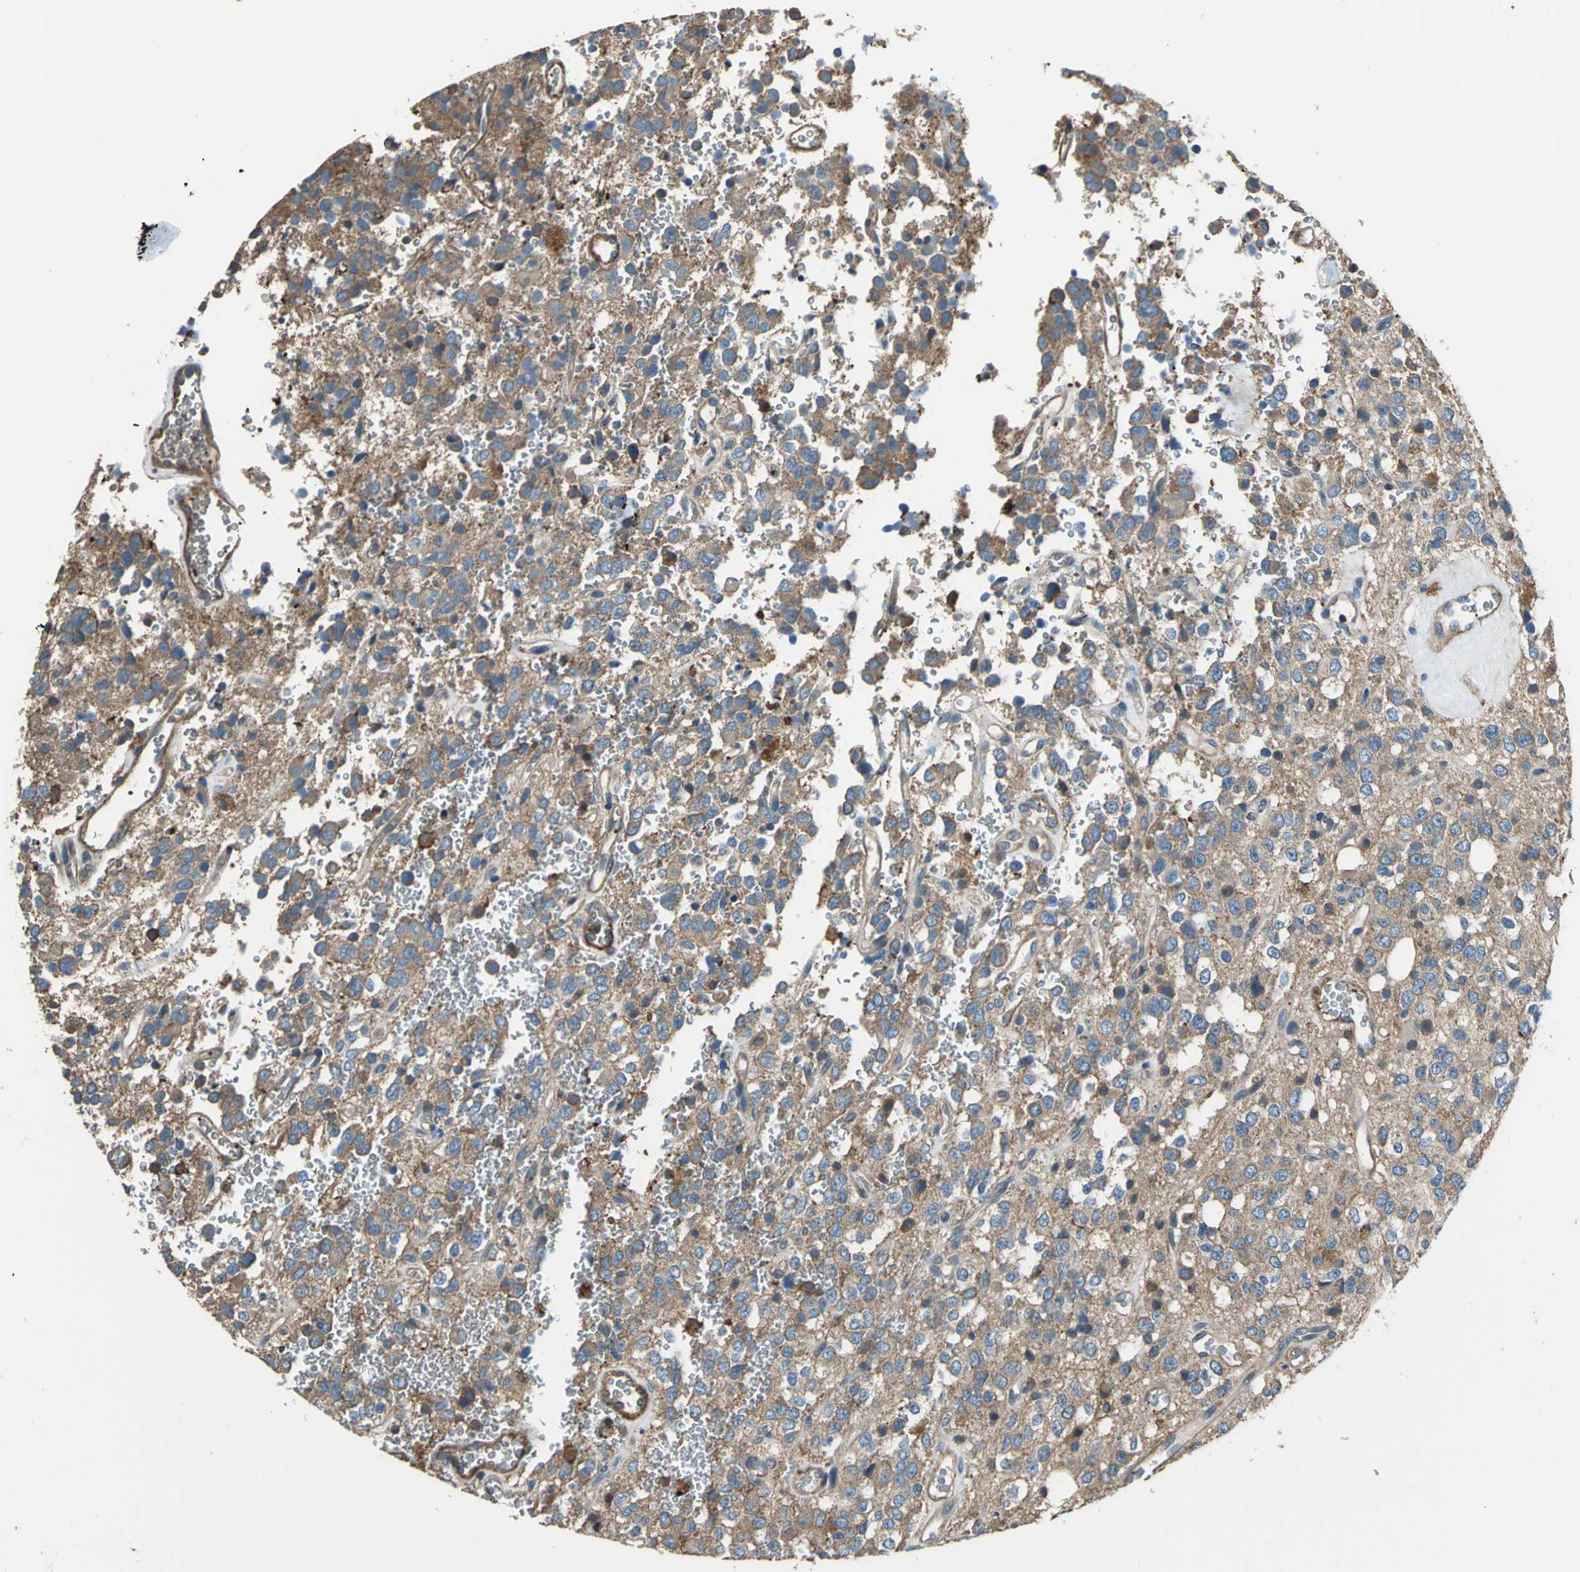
{"staining": {"intensity": "moderate", "quantity": ">75%", "location": "cytoplasmic/membranous"}, "tissue": "glioma", "cell_type": "Tumor cells", "image_type": "cancer", "snomed": [{"axis": "morphology", "description": "Glioma, malignant, High grade"}, {"axis": "topography", "description": "Brain"}], "caption": "IHC histopathology image of glioma stained for a protein (brown), which demonstrates medium levels of moderate cytoplasmic/membranous positivity in approximately >75% of tumor cells.", "gene": "PARVA", "patient": {"sex": "male", "age": 47}}